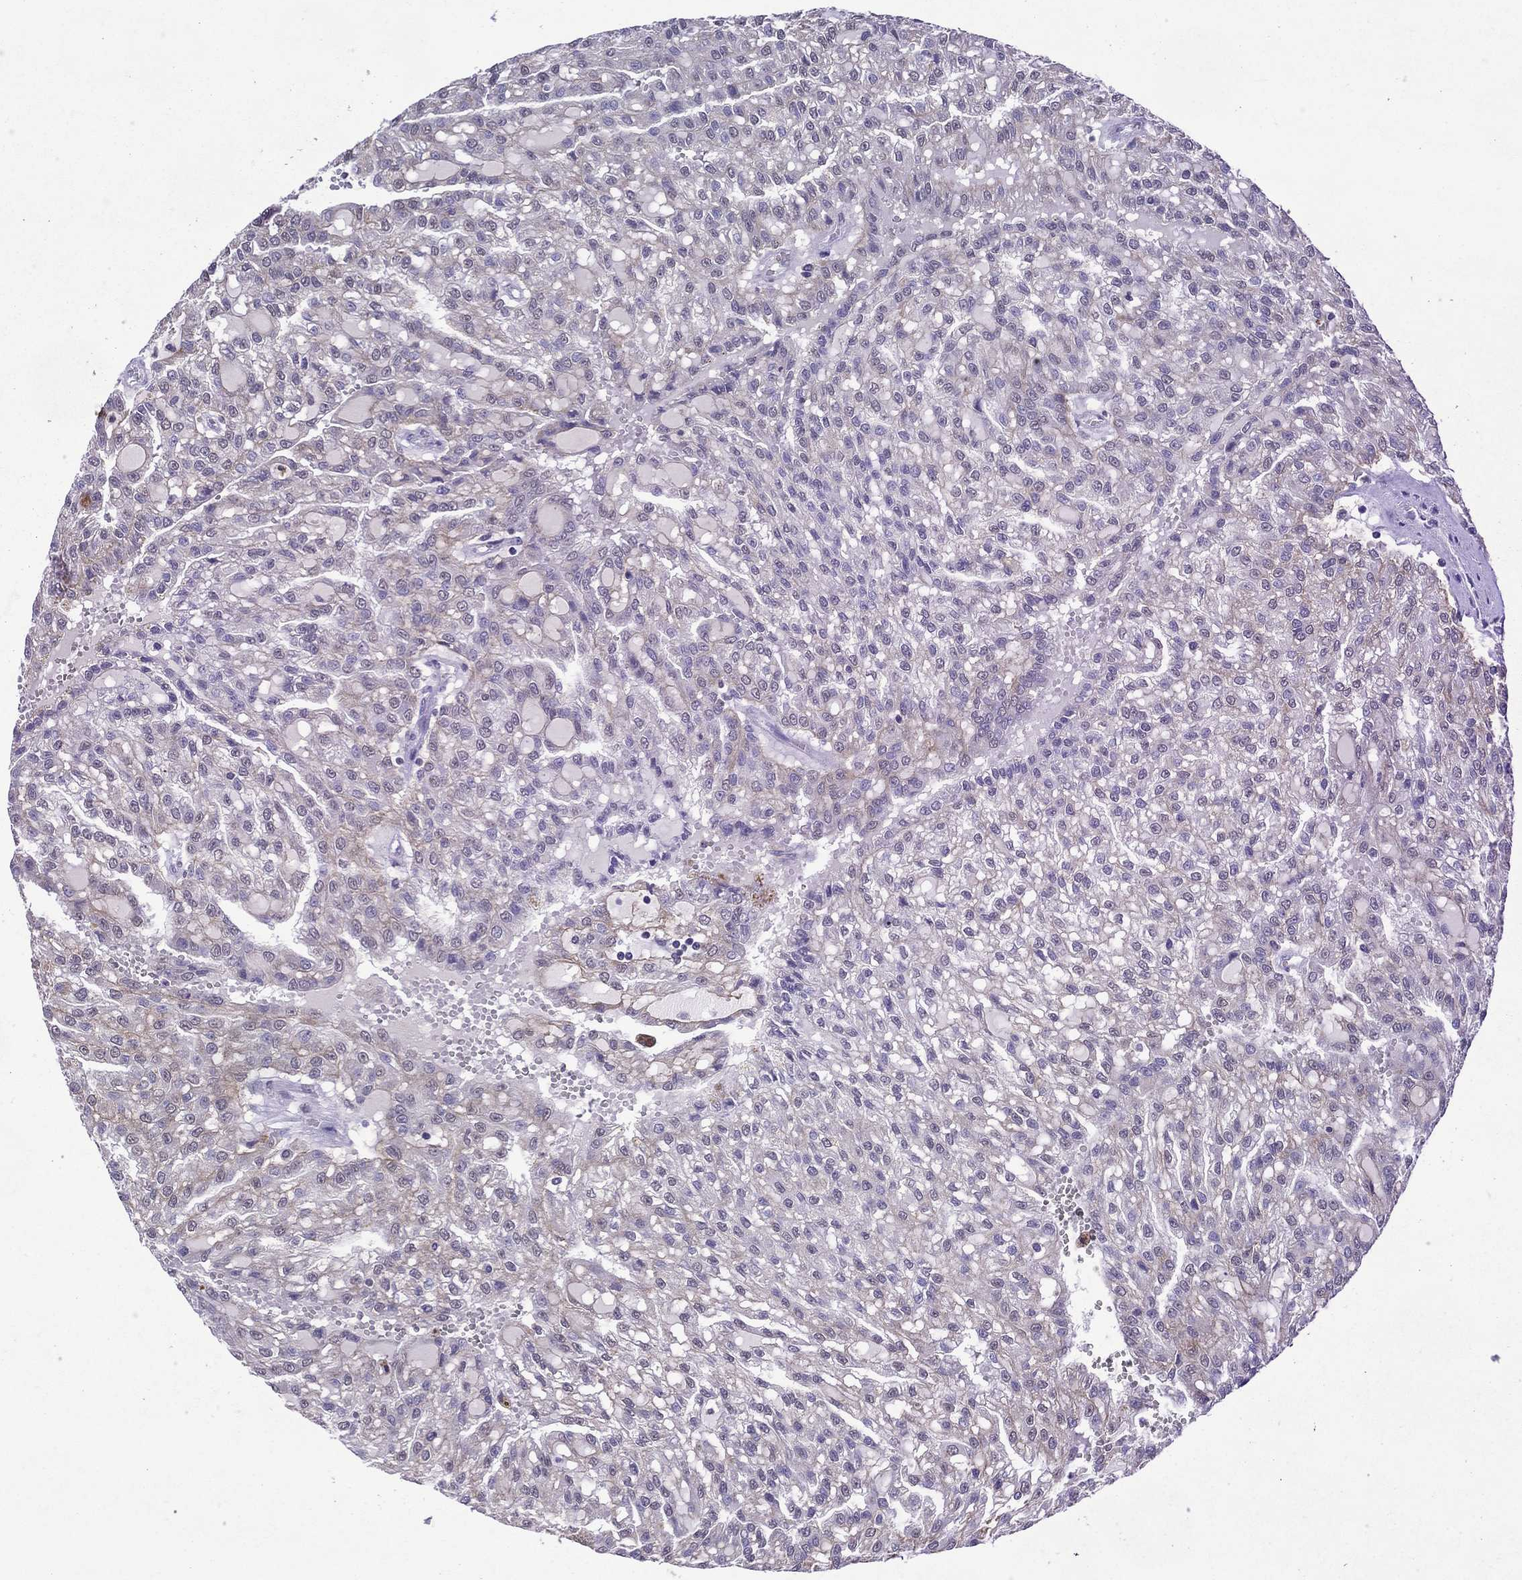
{"staining": {"intensity": "negative", "quantity": "none", "location": "none"}, "tissue": "renal cancer", "cell_type": "Tumor cells", "image_type": "cancer", "snomed": [{"axis": "morphology", "description": "Adenocarcinoma, NOS"}, {"axis": "topography", "description": "Kidney"}], "caption": "IHC photomicrograph of human renal adenocarcinoma stained for a protein (brown), which exhibits no expression in tumor cells.", "gene": "ASB10", "patient": {"sex": "male", "age": 63}}